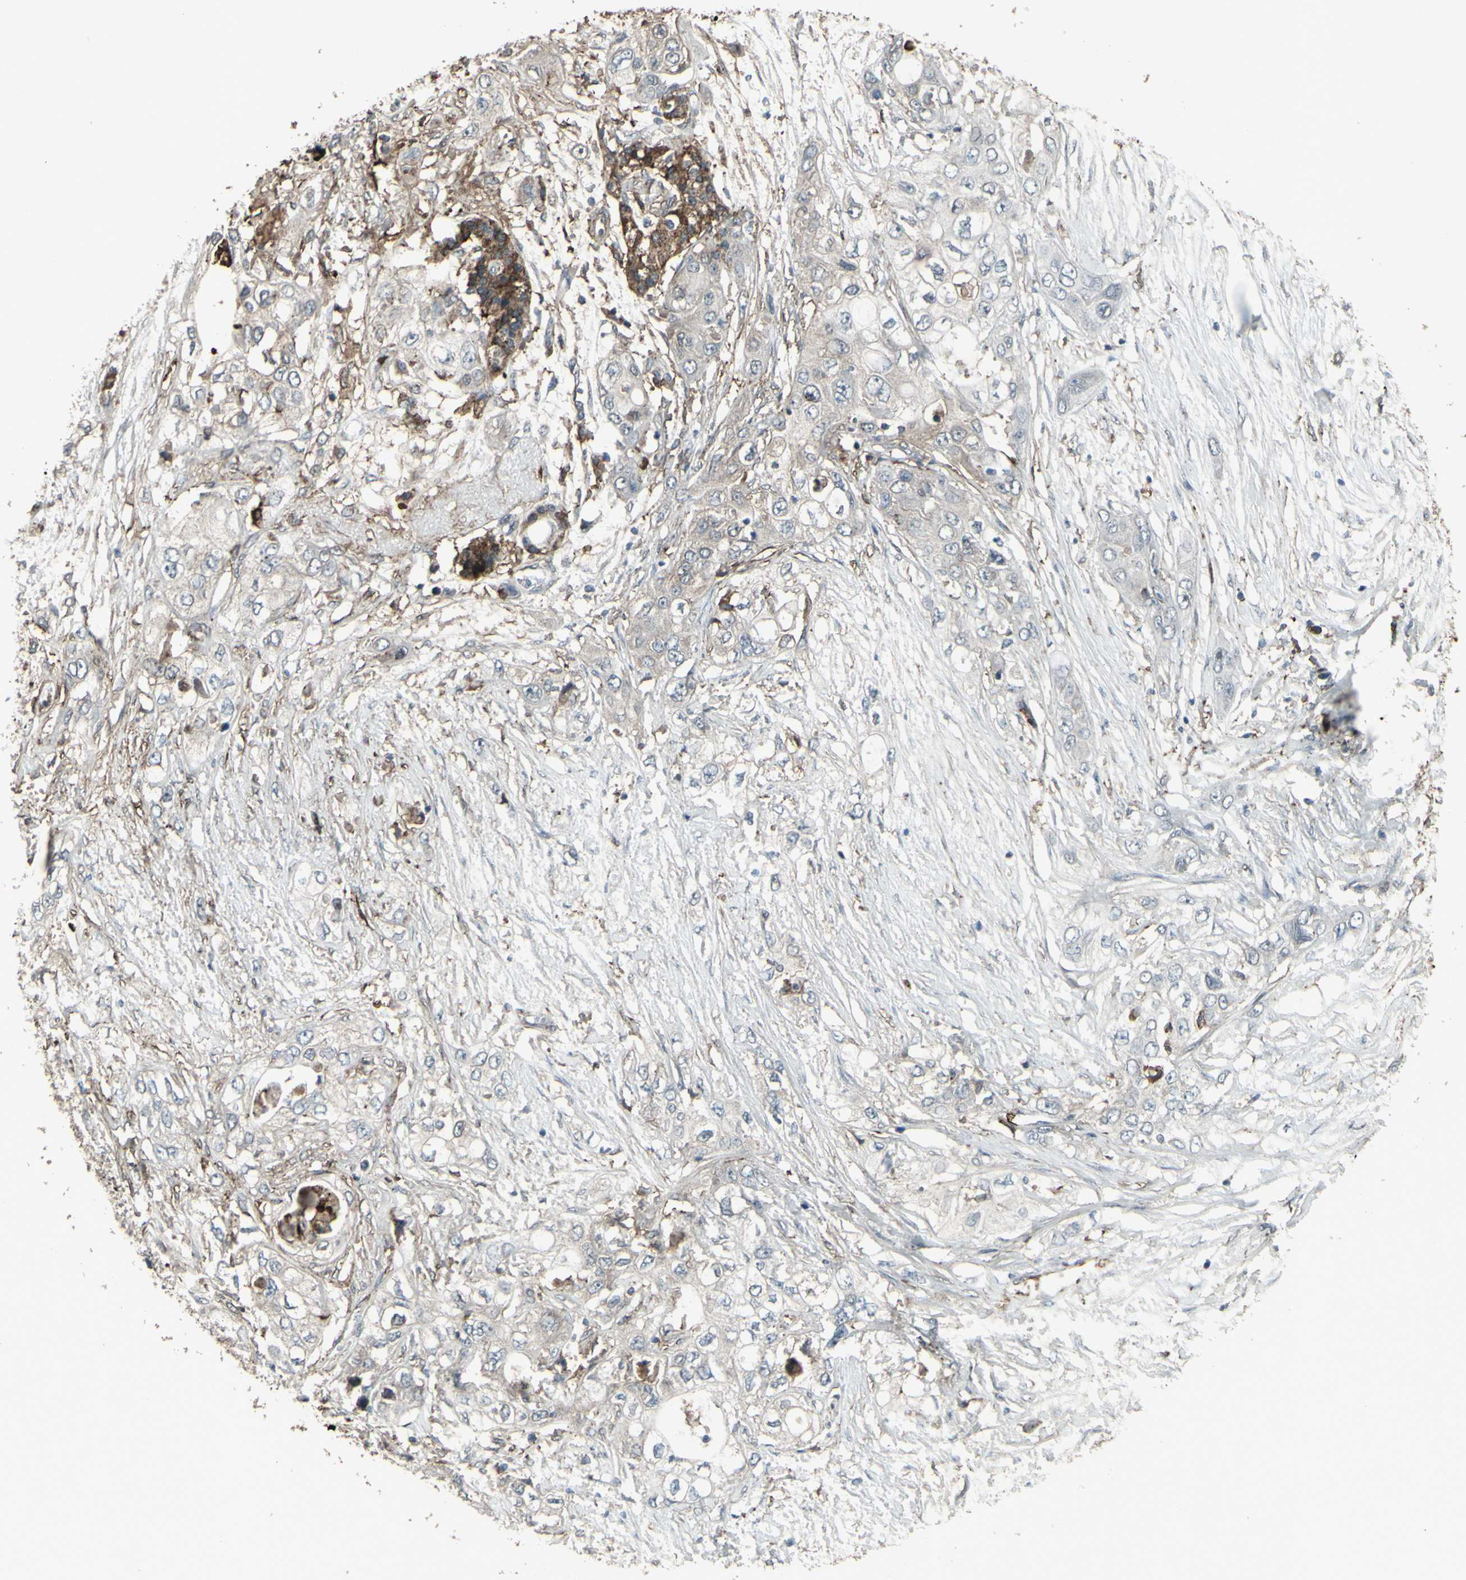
{"staining": {"intensity": "weak", "quantity": "<25%", "location": "cytoplasmic/membranous"}, "tissue": "pancreatic cancer", "cell_type": "Tumor cells", "image_type": "cancer", "snomed": [{"axis": "morphology", "description": "Adenocarcinoma, NOS"}, {"axis": "topography", "description": "Pancreas"}], "caption": "The IHC histopathology image has no significant positivity in tumor cells of adenocarcinoma (pancreatic) tissue.", "gene": "SMO", "patient": {"sex": "female", "age": 70}}